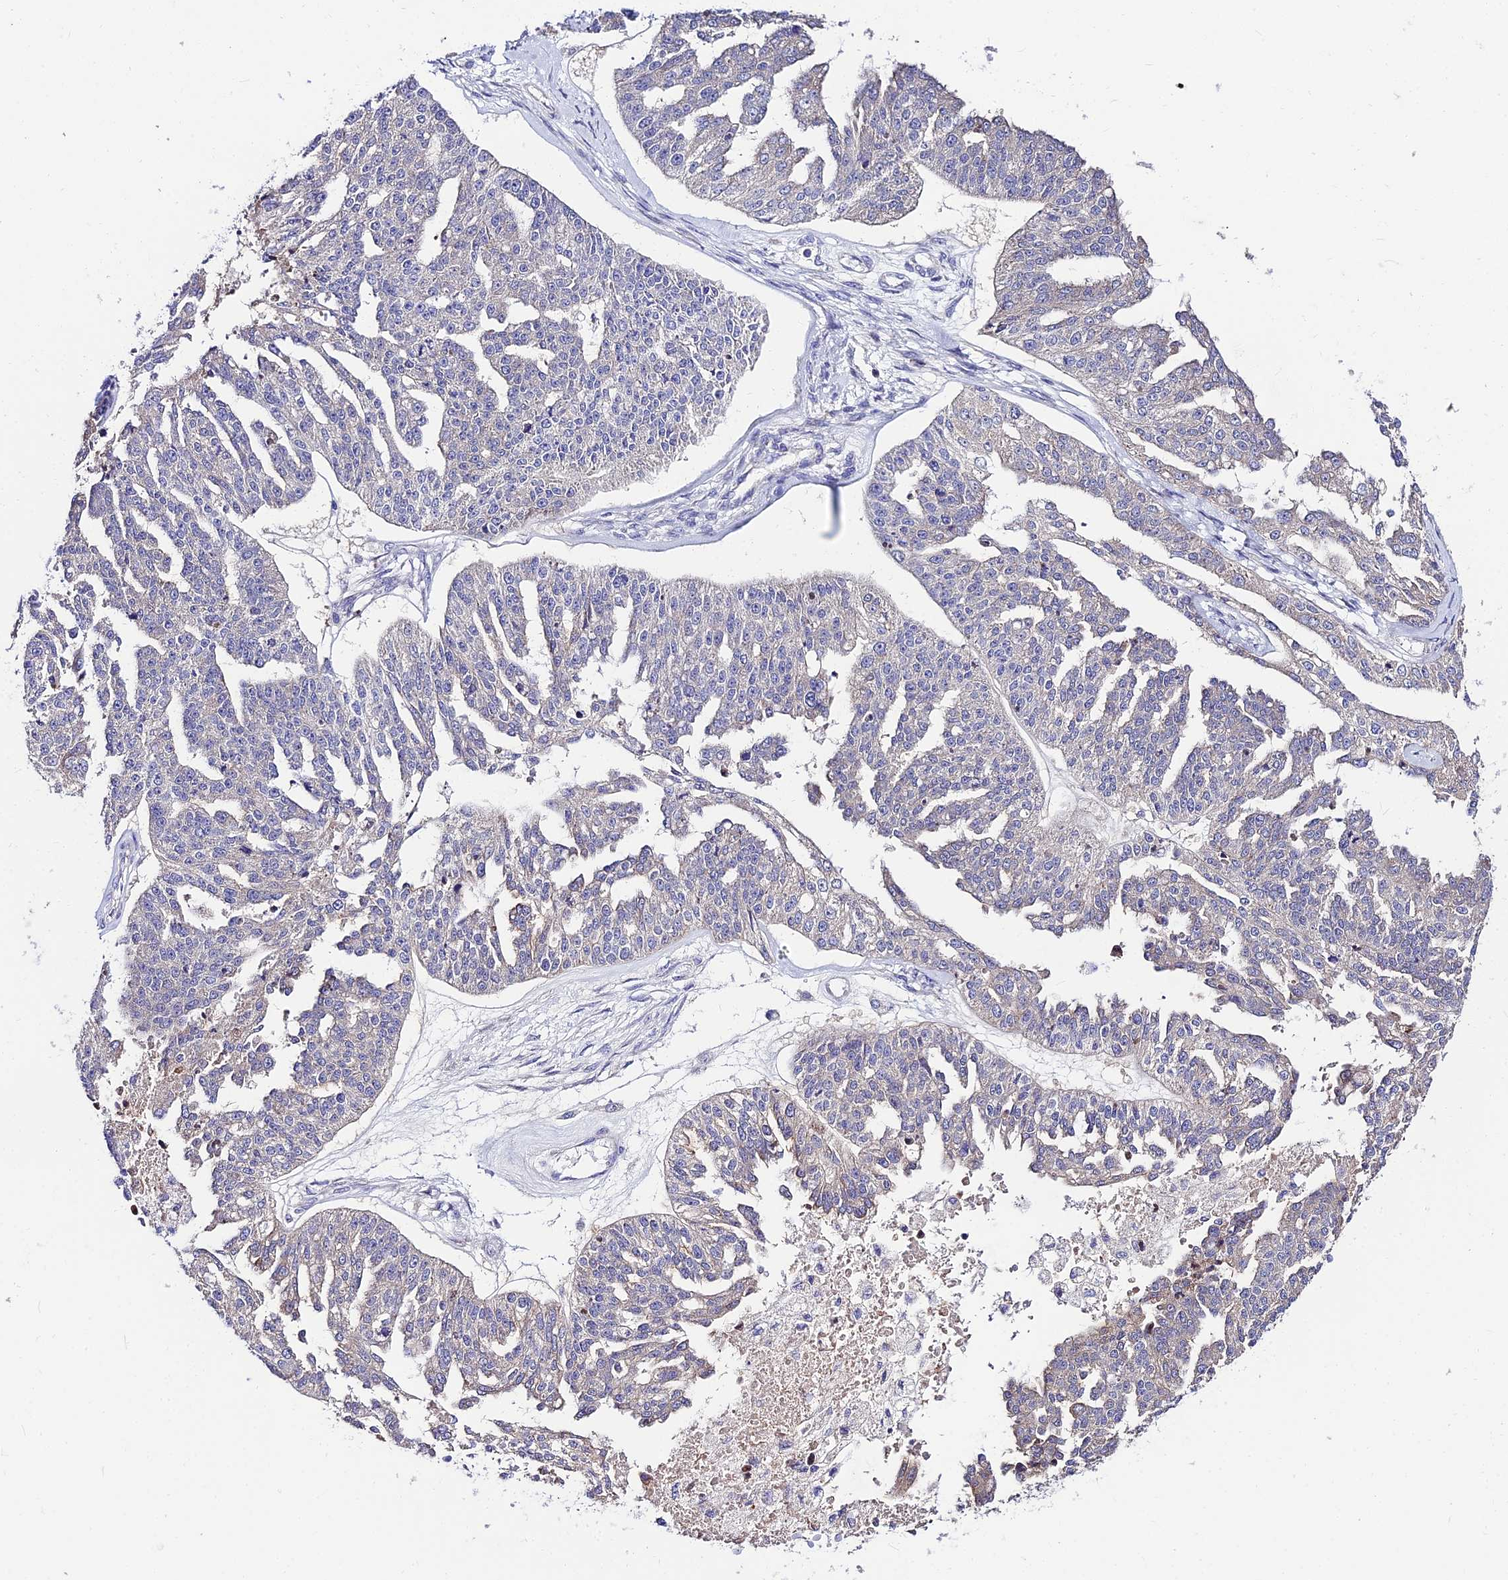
{"staining": {"intensity": "negative", "quantity": "none", "location": "none"}, "tissue": "ovarian cancer", "cell_type": "Tumor cells", "image_type": "cancer", "snomed": [{"axis": "morphology", "description": "Cystadenocarcinoma, serous, NOS"}, {"axis": "topography", "description": "Ovary"}], "caption": "IHC histopathology image of neoplastic tissue: ovarian cancer (serous cystadenocarcinoma) stained with DAB exhibits no significant protein positivity in tumor cells.", "gene": "C6orf132", "patient": {"sex": "female", "age": 58}}